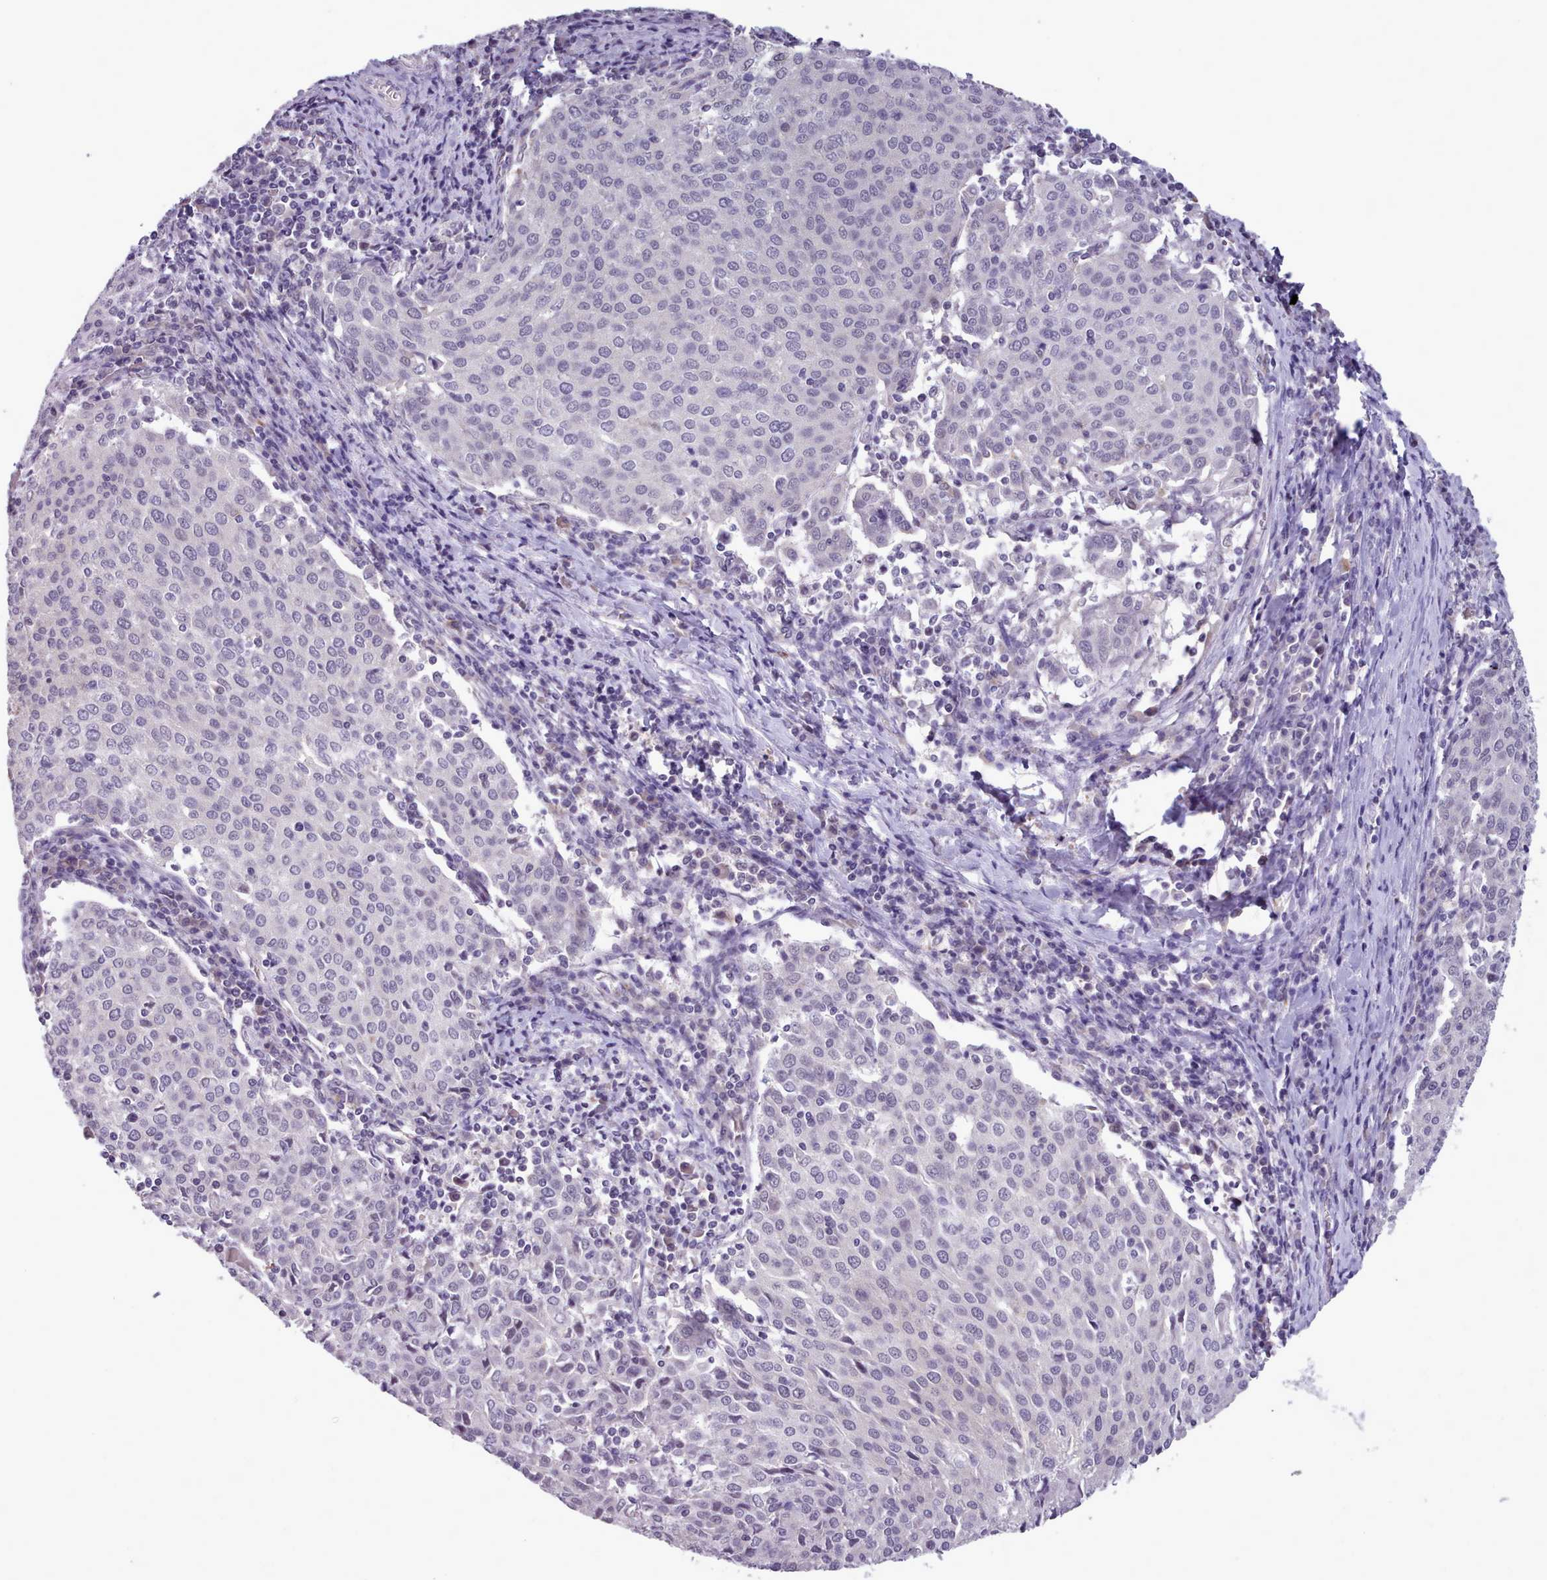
{"staining": {"intensity": "negative", "quantity": "none", "location": "none"}, "tissue": "cervical cancer", "cell_type": "Tumor cells", "image_type": "cancer", "snomed": [{"axis": "morphology", "description": "Squamous cell carcinoma, NOS"}, {"axis": "topography", "description": "Cervix"}], "caption": "A histopathology image of squamous cell carcinoma (cervical) stained for a protein displays no brown staining in tumor cells.", "gene": "KCTD16", "patient": {"sex": "female", "age": 46}}